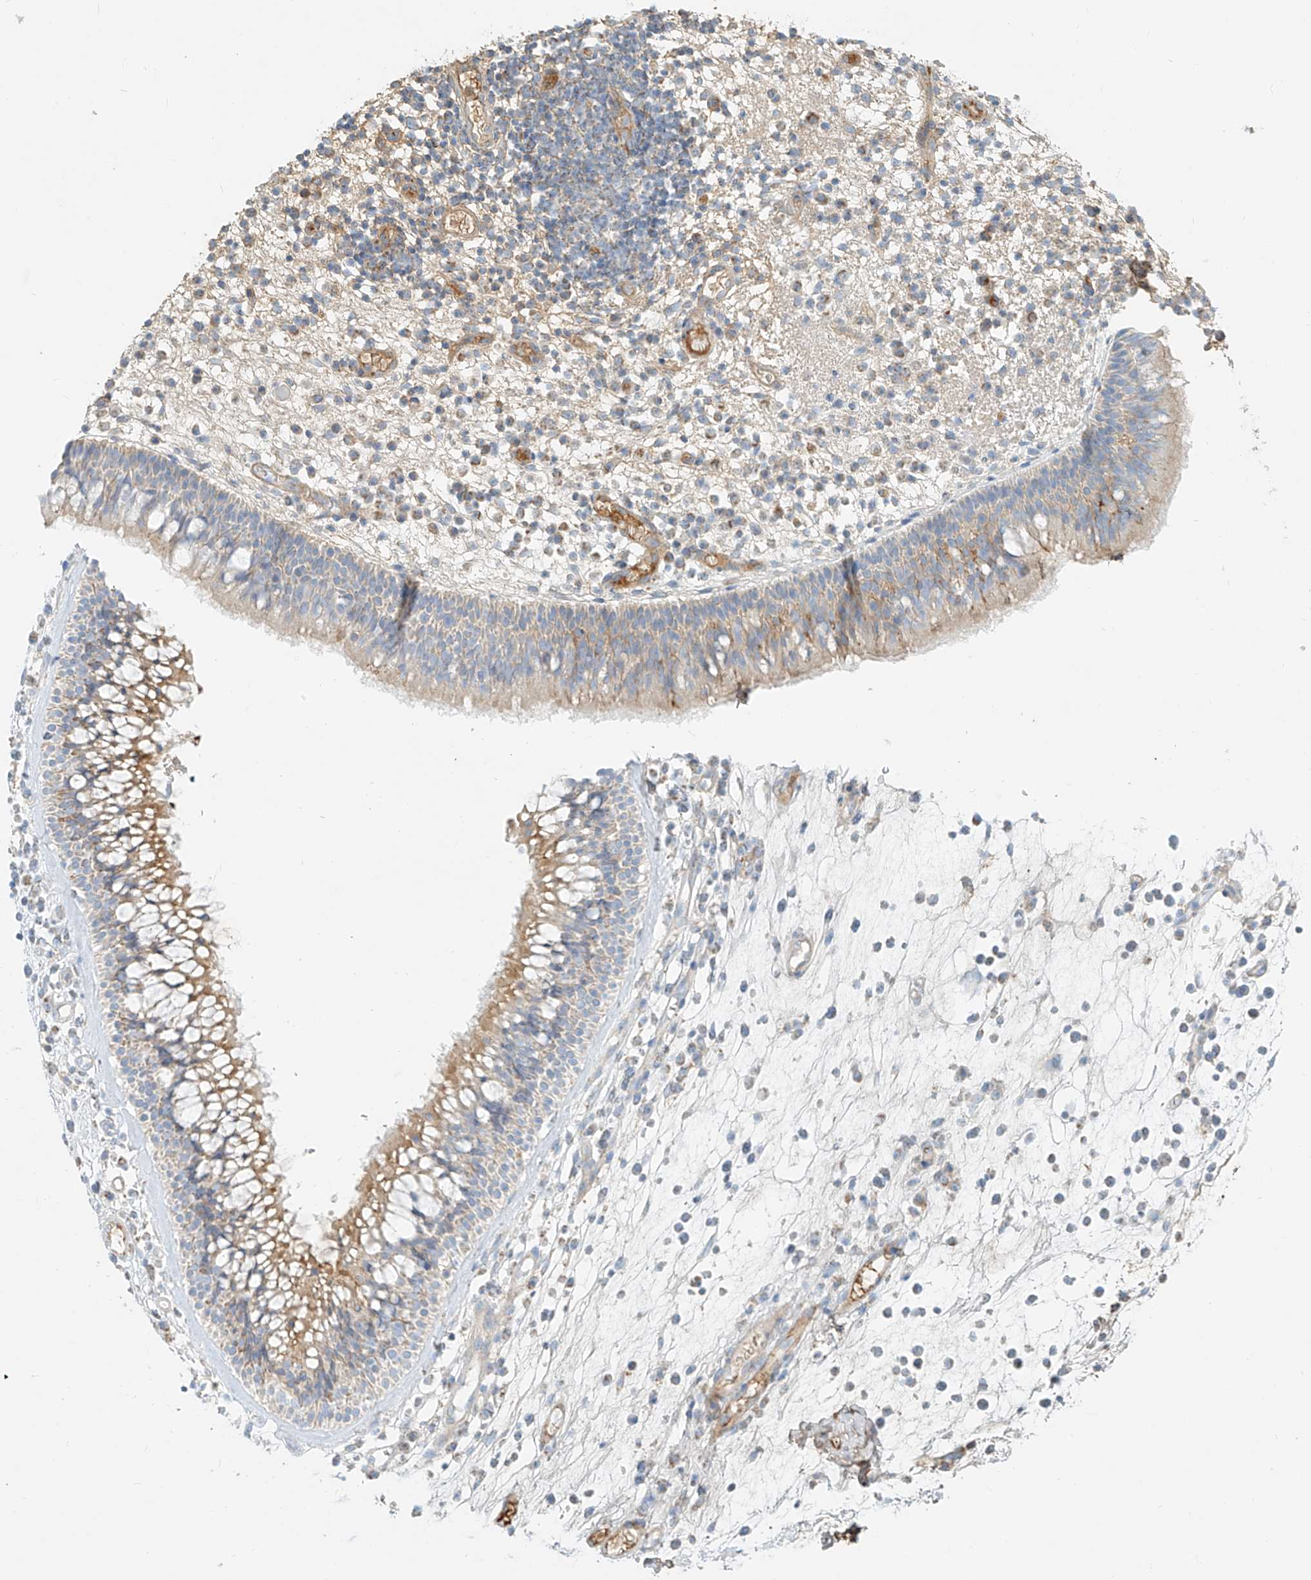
{"staining": {"intensity": "moderate", "quantity": "<25%", "location": "cytoplasmic/membranous"}, "tissue": "nasopharynx", "cell_type": "Respiratory epithelial cells", "image_type": "normal", "snomed": [{"axis": "morphology", "description": "Normal tissue, NOS"}, {"axis": "morphology", "description": "Inflammation, NOS"}, {"axis": "morphology", "description": "Malignant melanoma, Metastatic site"}, {"axis": "topography", "description": "Nasopharynx"}], "caption": "Nasopharynx stained for a protein (brown) demonstrates moderate cytoplasmic/membranous positive positivity in approximately <25% of respiratory epithelial cells.", "gene": "OCSTAMP", "patient": {"sex": "male", "age": 70}}